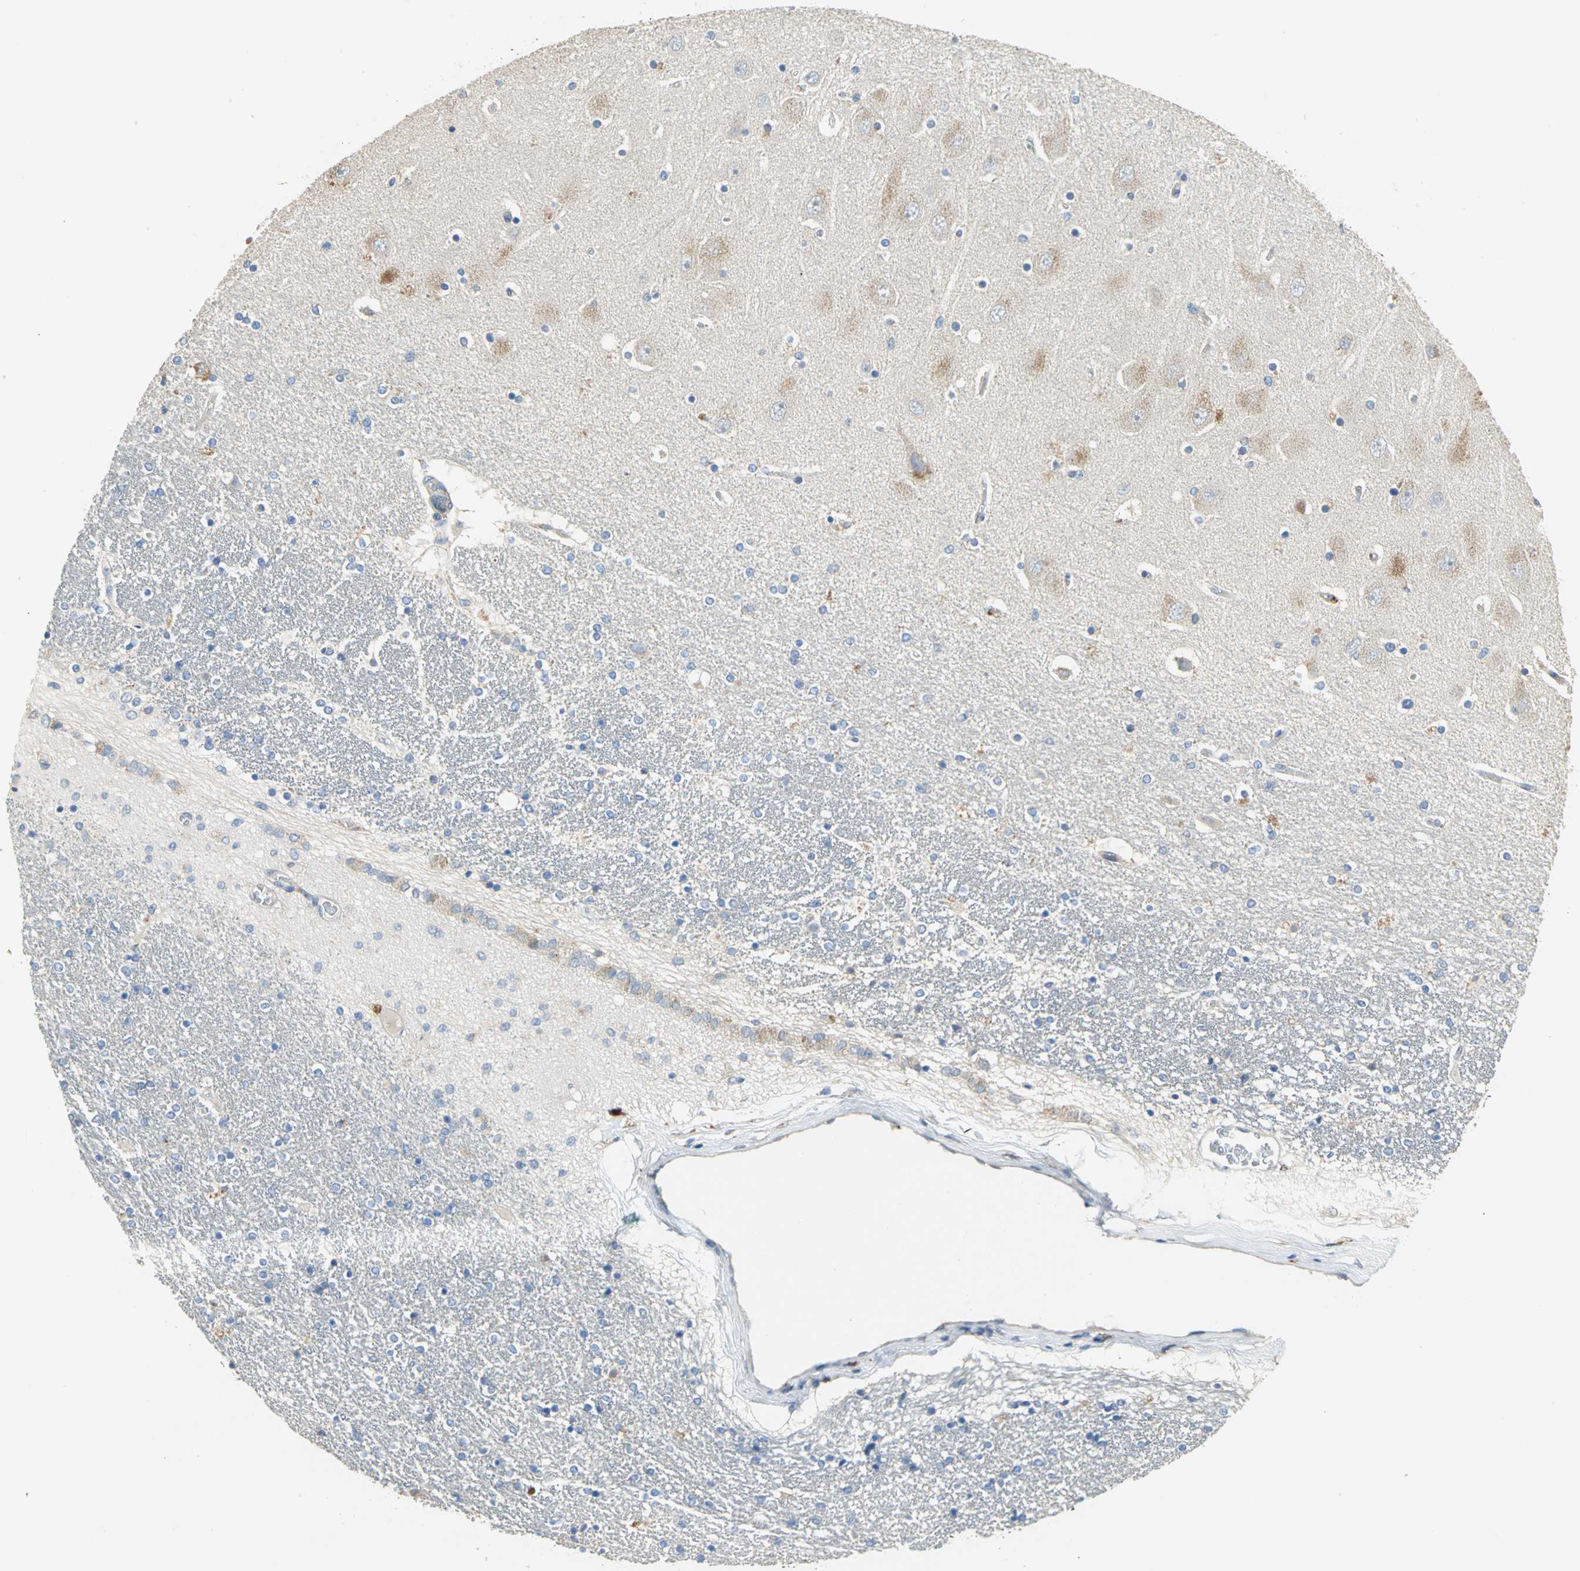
{"staining": {"intensity": "negative", "quantity": "none", "location": "none"}, "tissue": "hippocampus", "cell_type": "Glial cells", "image_type": "normal", "snomed": [{"axis": "morphology", "description": "Normal tissue, NOS"}, {"axis": "topography", "description": "Hippocampus"}], "caption": "DAB (3,3'-diaminobenzidine) immunohistochemical staining of benign hippocampus reveals no significant staining in glial cells. (Stains: DAB immunohistochemistry (IHC) with hematoxylin counter stain, Microscopy: brightfield microscopy at high magnification).", "gene": "IL17RB", "patient": {"sex": "female", "age": 54}}